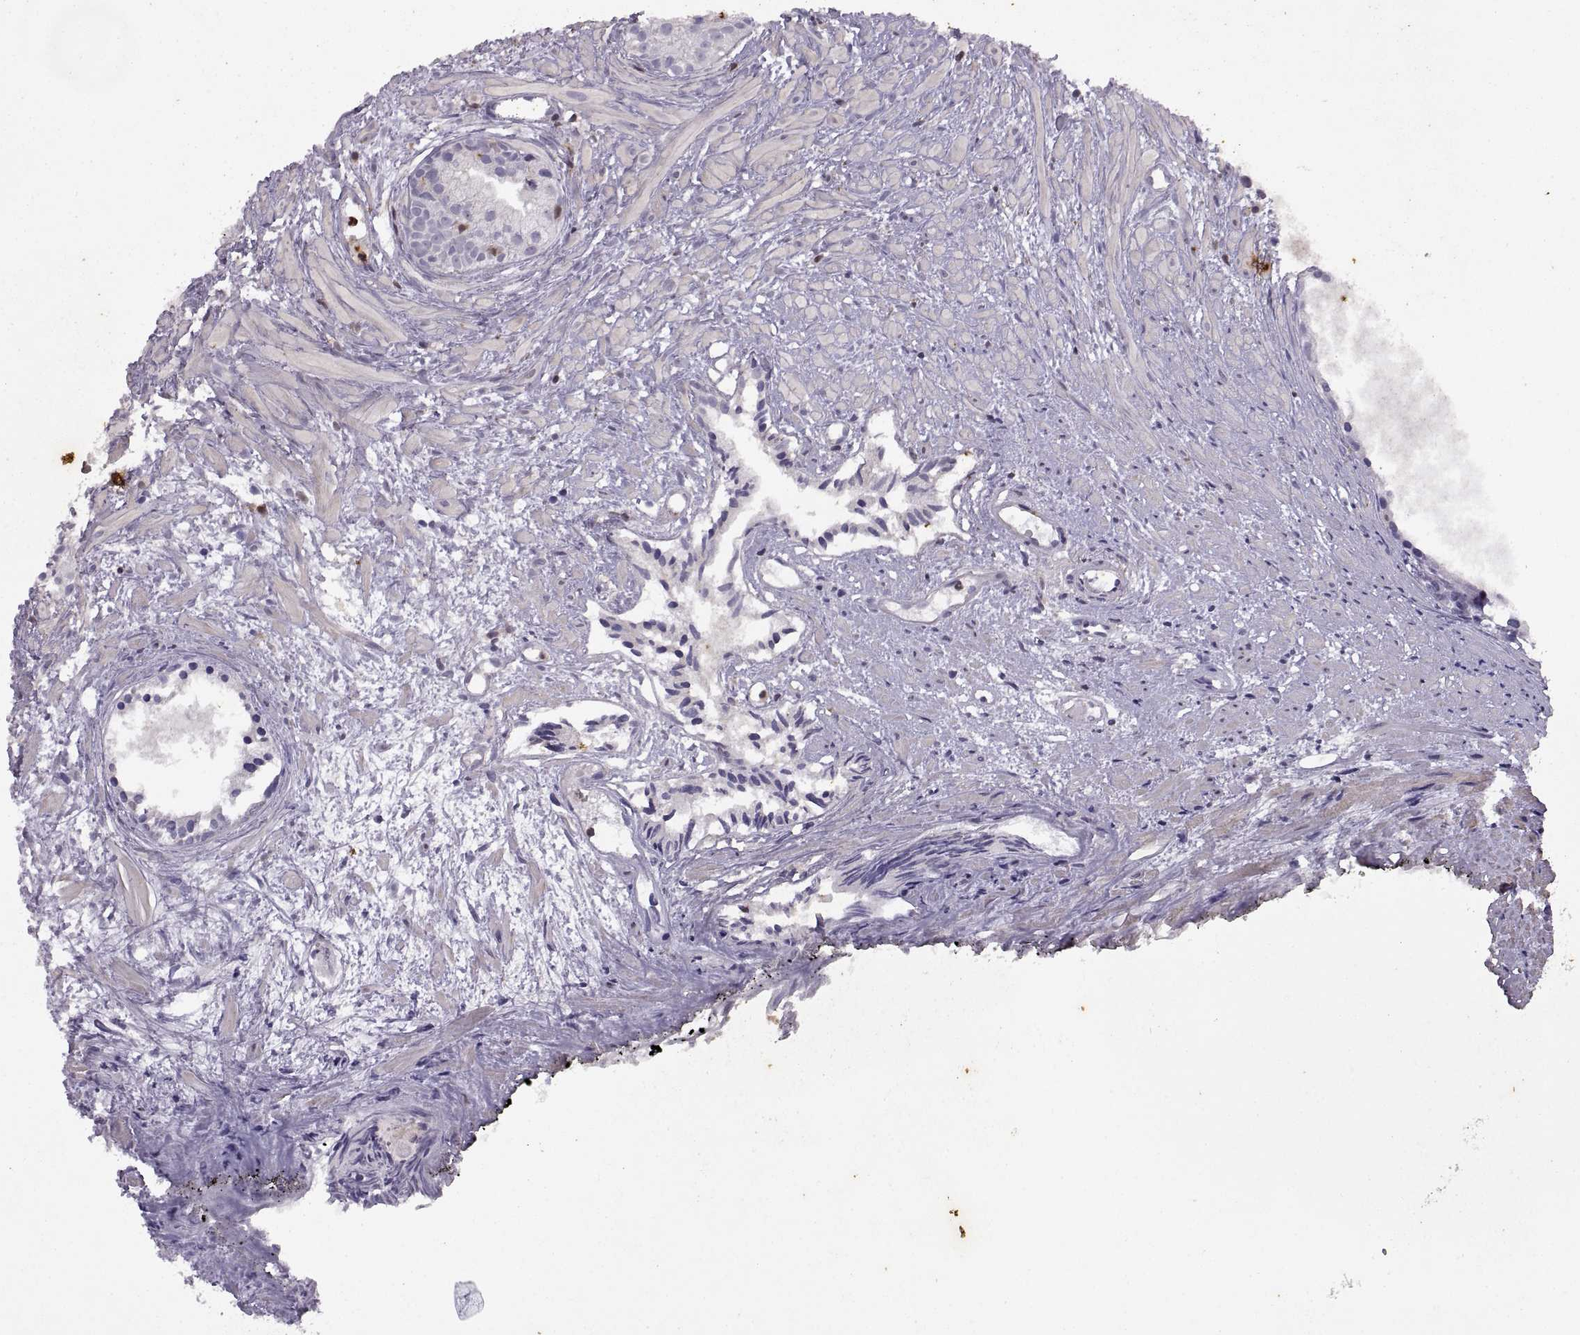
{"staining": {"intensity": "negative", "quantity": "none", "location": "none"}, "tissue": "prostate cancer", "cell_type": "Tumor cells", "image_type": "cancer", "snomed": [{"axis": "morphology", "description": "Adenocarcinoma, High grade"}, {"axis": "topography", "description": "Prostate"}], "caption": "Immunohistochemistry photomicrograph of adenocarcinoma (high-grade) (prostate) stained for a protein (brown), which shows no positivity in tumor cells.", "gene": "DOK3", "patient": {"sex": "male", "age": 79}}